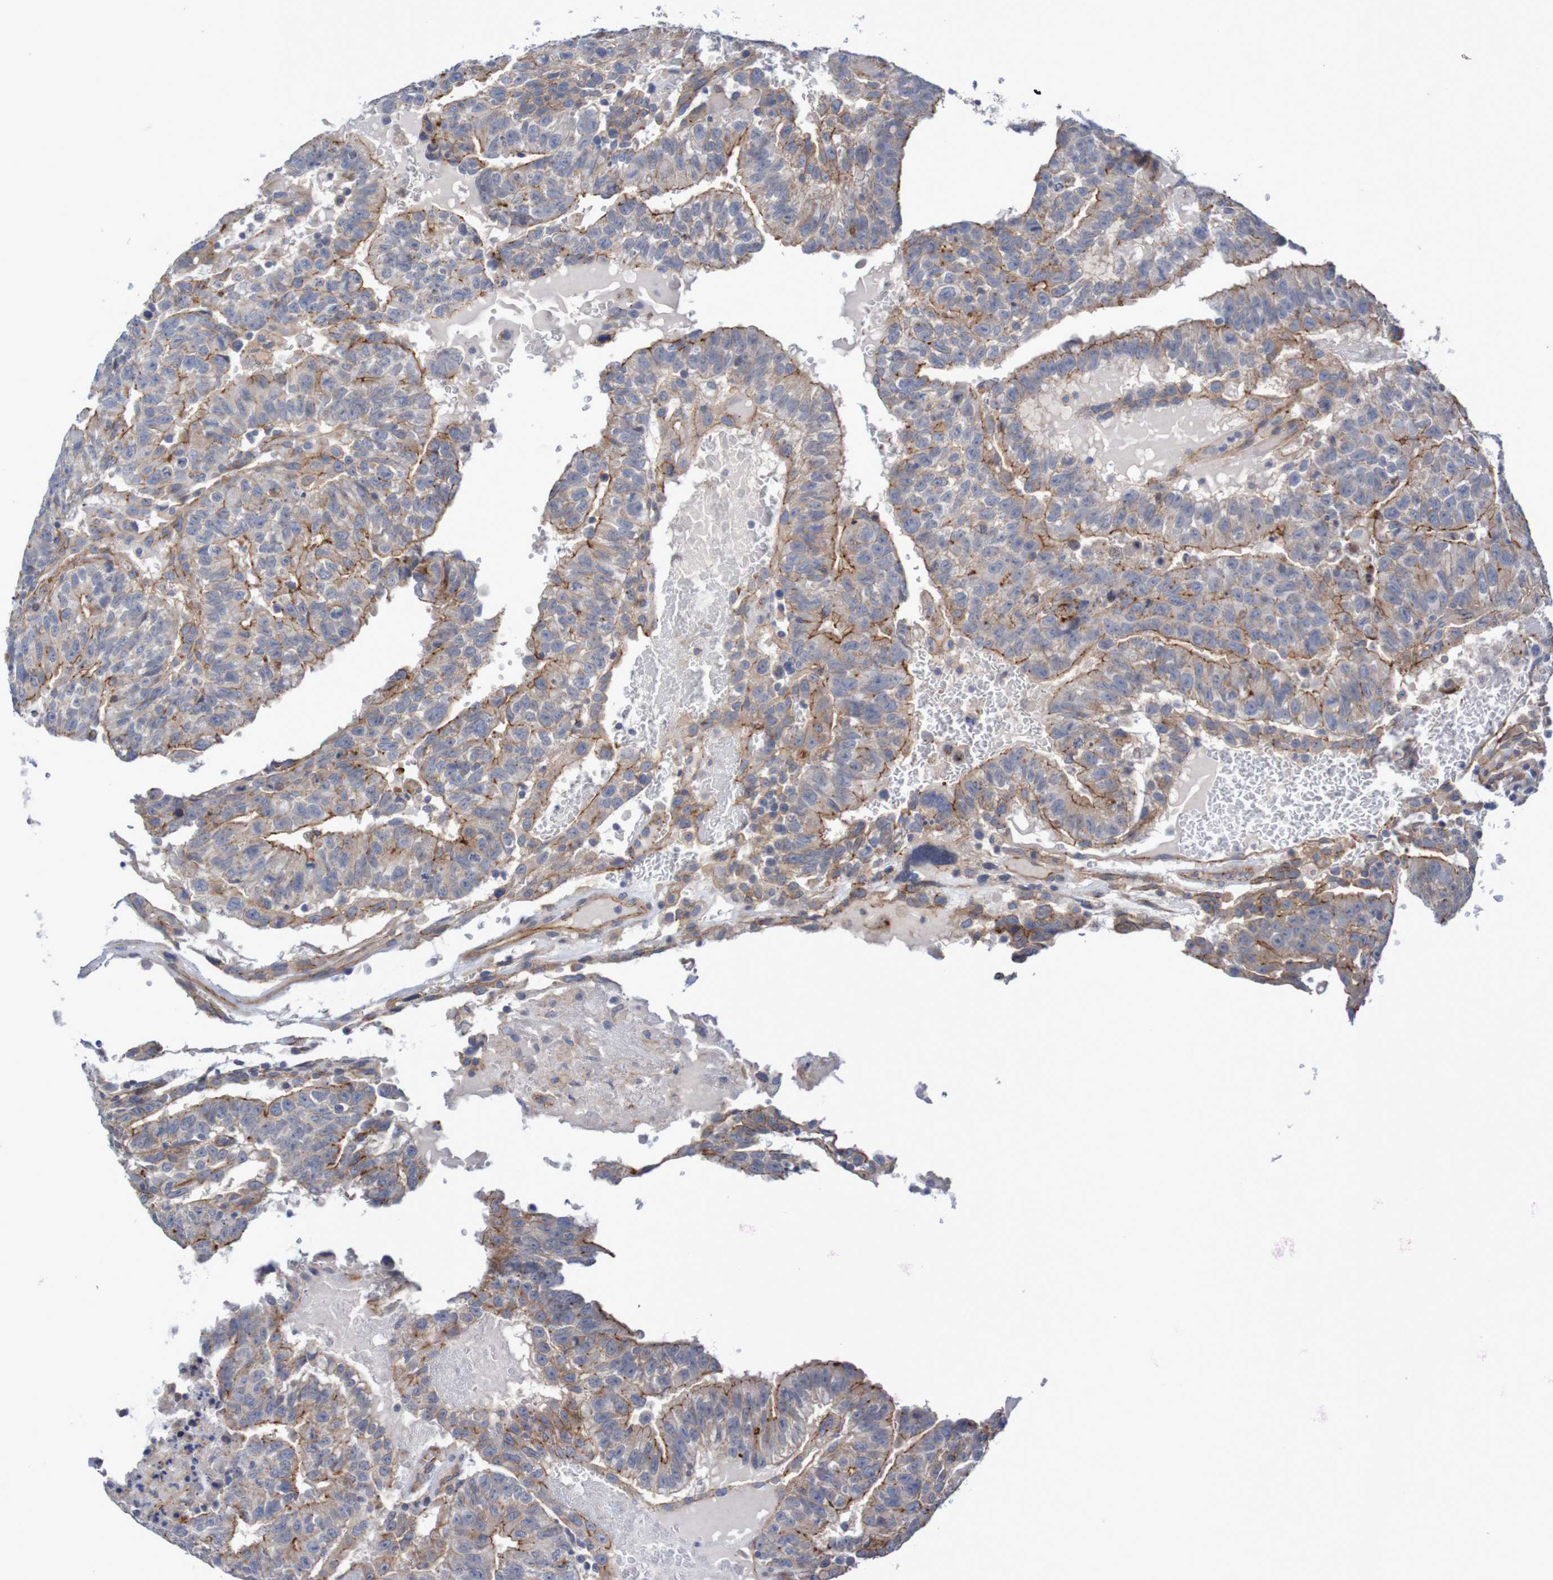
{"staining": {"intensity": "moderate", "quantity": "25%-75%", "location": "cytoplasmic/membranous"}, "tissue": "testis cancer", "cell_type": "Tumor cells", "image_type": "cancer", "snomed": [{"axis": "morphology", "description": "Seminoma, NOS"}, {"axis": "morphology", "description": "Carcinoma, Embryonal, NOS"}, {"axis": "topography", "description": "Testis"}], "caption": "IHC micrograph of neoplastic tissue: human embryonal carcinoma (testis) stained using IHC shows medium levels of moderate protein expression localized specifically in the cytoplasmic/membranous of tumor cells, appearing as a cytoplasmic/membranous brown color.", "gene": "NECTIN2", "patient": {"sex": "male", "age": 52}}